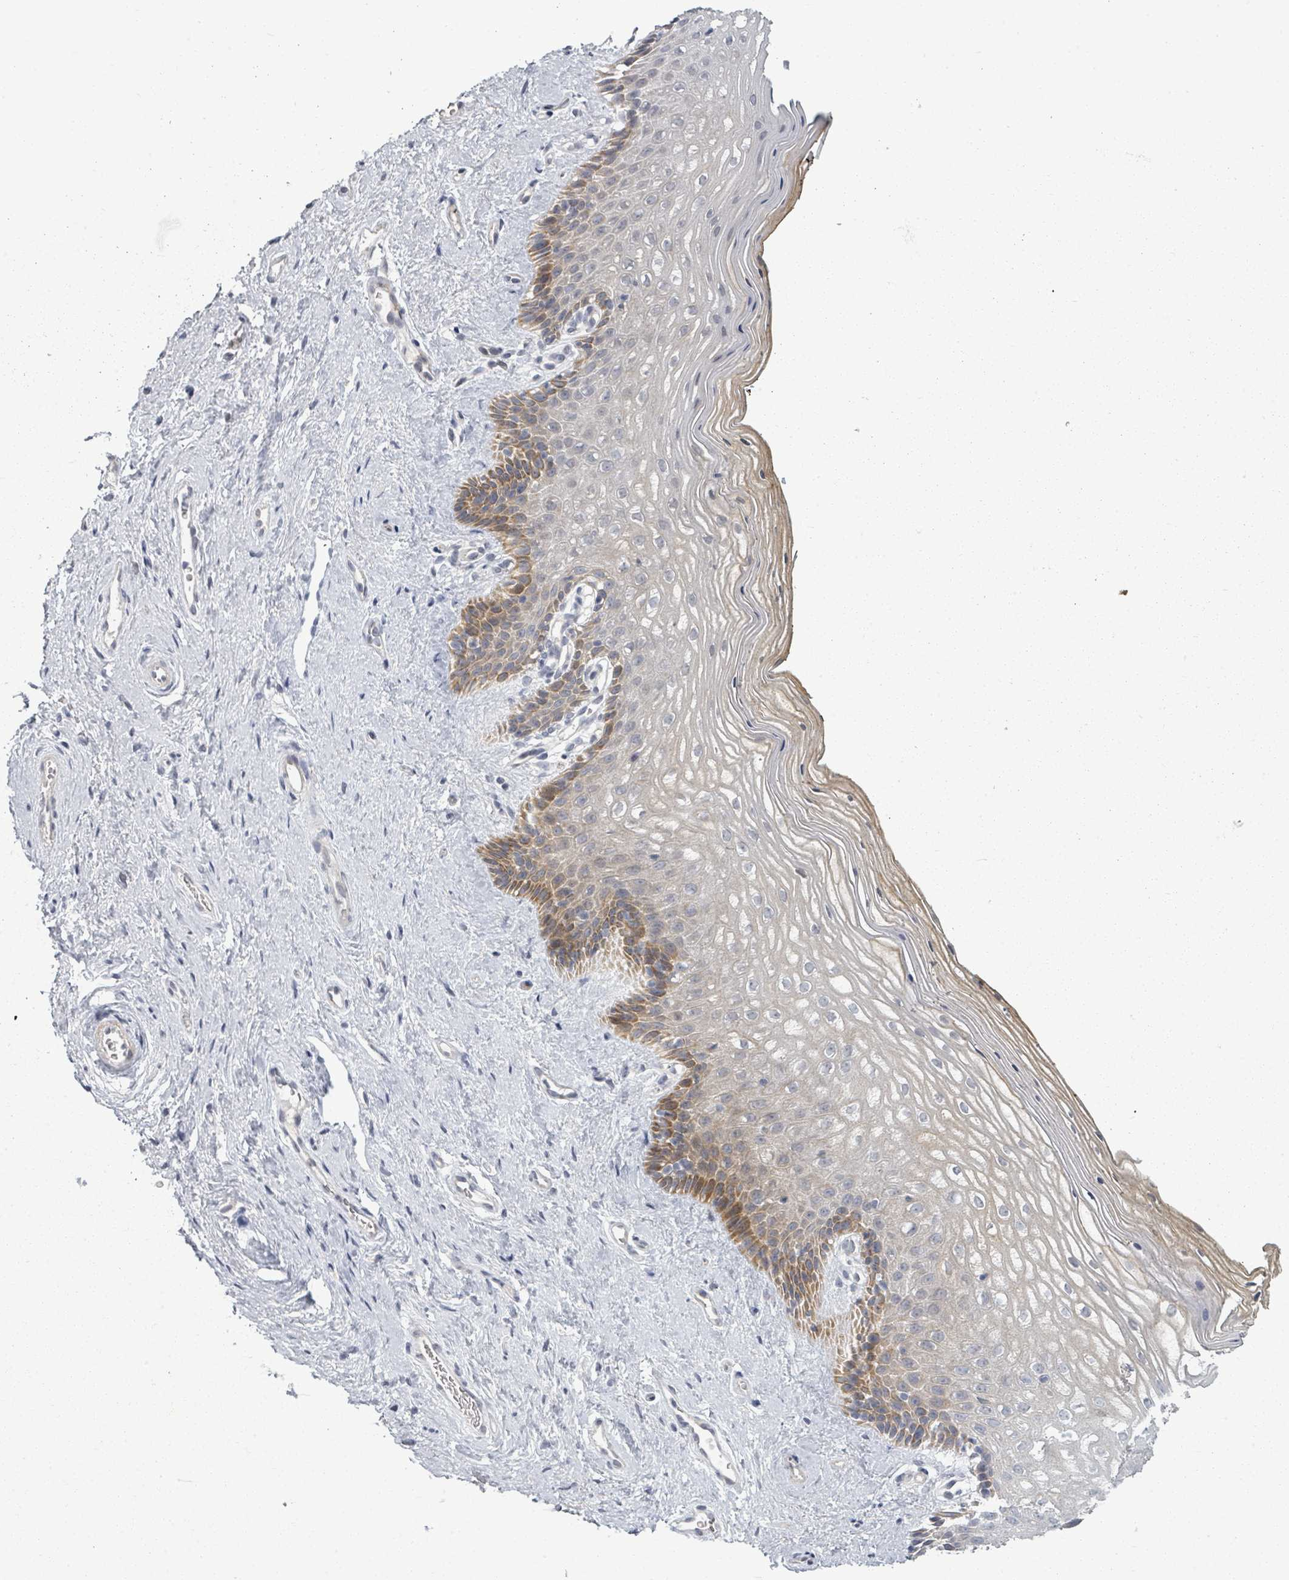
{"staining": {"intensity": "moderate", "quantity": "25%-75%", "location": "cytoplasmic/membranous"}, "tissue": "vagina", "cell_type": "Squamous epithelial cells", "image_type": "normal", "snomed": [{"axis": "morphology", "description": "Normal tissue, NOS"}, {"axis": "topography", "description": "Vagina"}], "caption": "Moderate cytoplasmic/membranous protein positivity is present in approximately 25%-75% of squamous epithelial cells in vagina. Nuclei are stained in blue.", "gene": "PTPN20", "patient": {"sex": "female", "age": 47}}